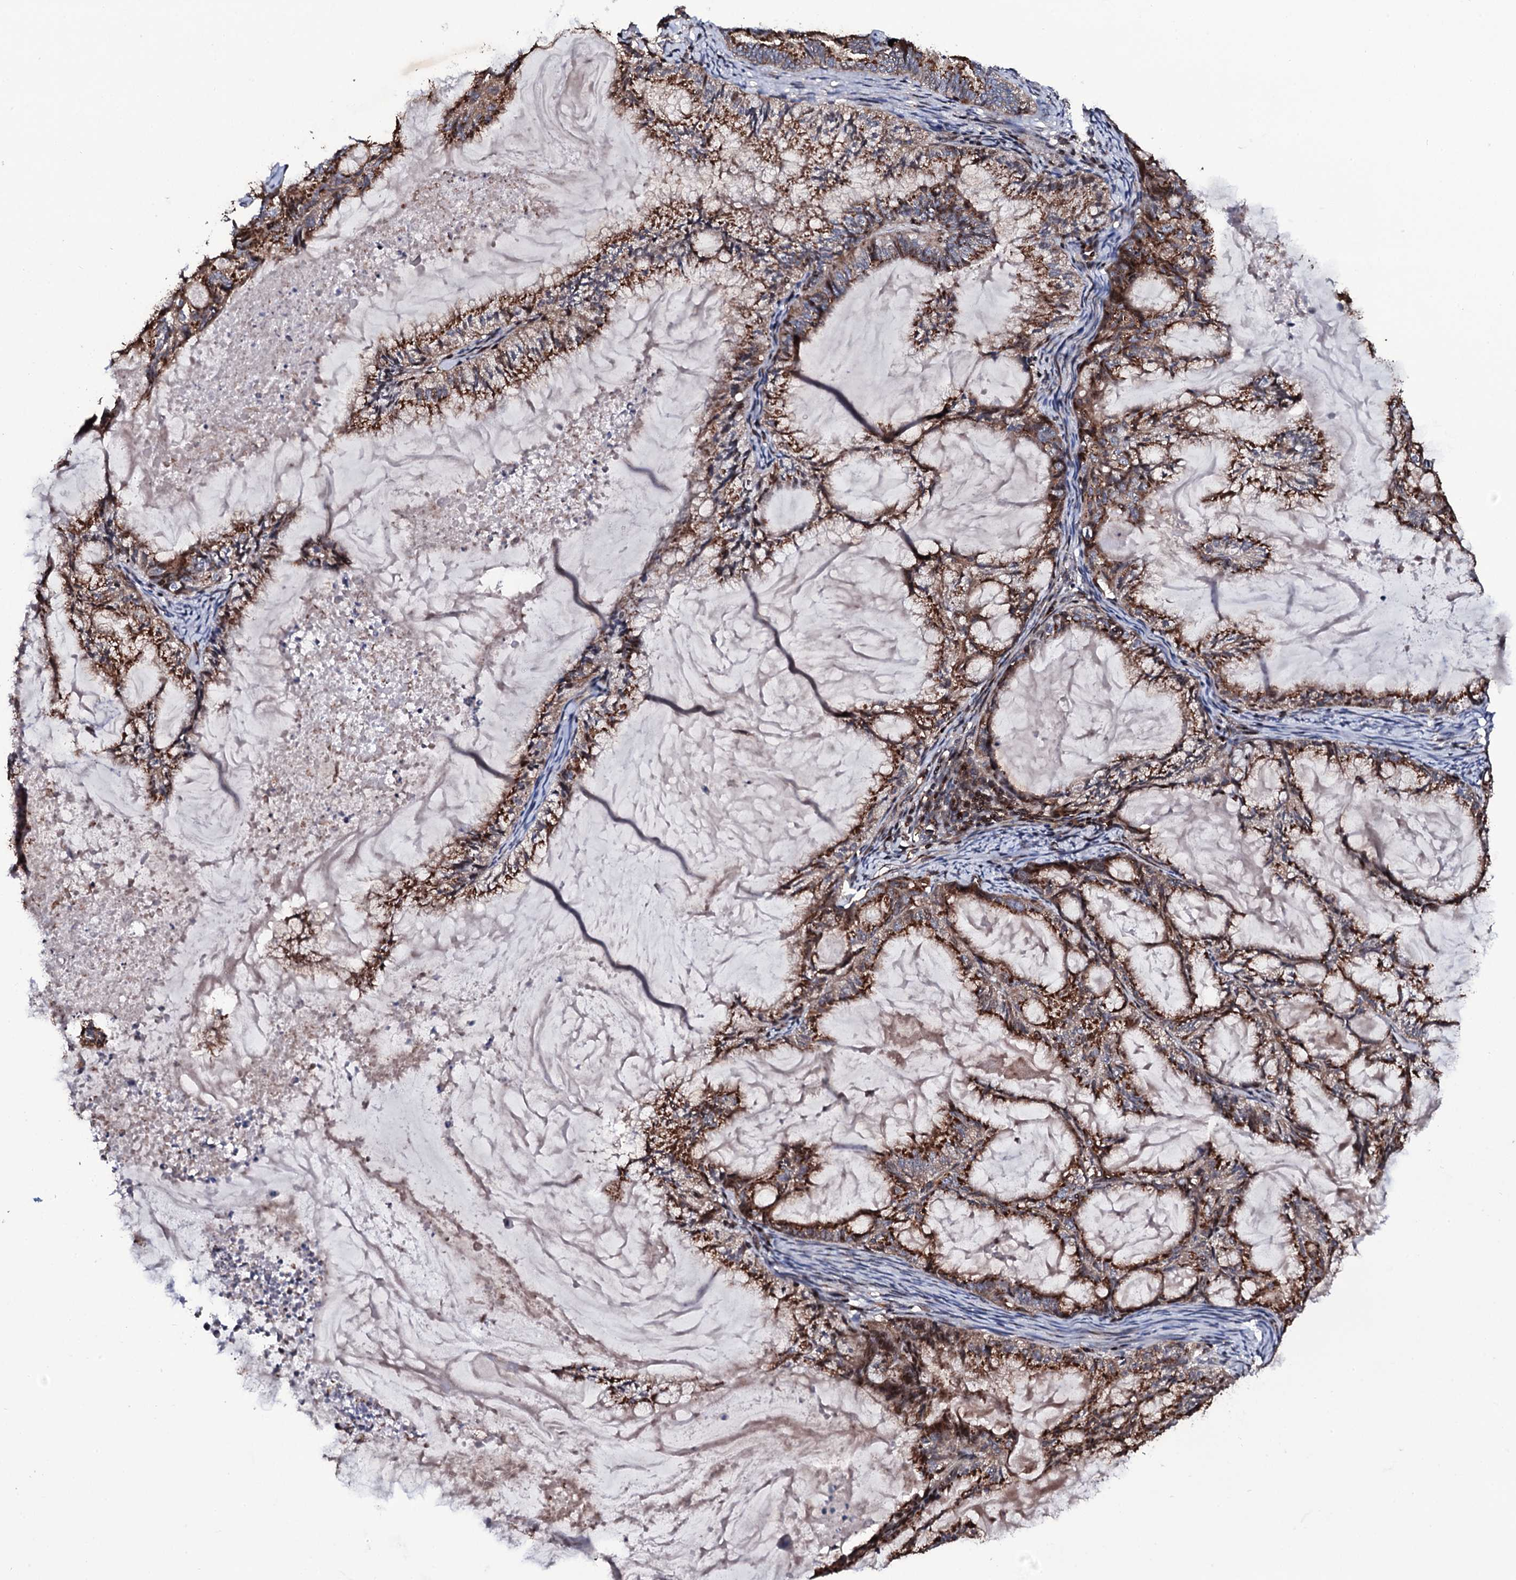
{"staining": {"intensity": "strong", "quantity": ">75%", "location": "cytoplasmic/membranous"}, "tissue": "endometrial cancer", "cell_type": "Tumor cells", "image_type": "cancer", "snomed": [{"axis": "morphology", "description": "Adenocarcinoma, NOS"}, {"axis": "topography", "description": "Endometrium"}], "caption": "A high-resolution micrograph shows immunohistochemistry staining of adenocarcinoma (endometrial), which exhibits strong cytoplasmic/membranous staining in about >75% of tumor cells.", "gene": "PLET1", "patient": {"sex": "female", "age": 86}}